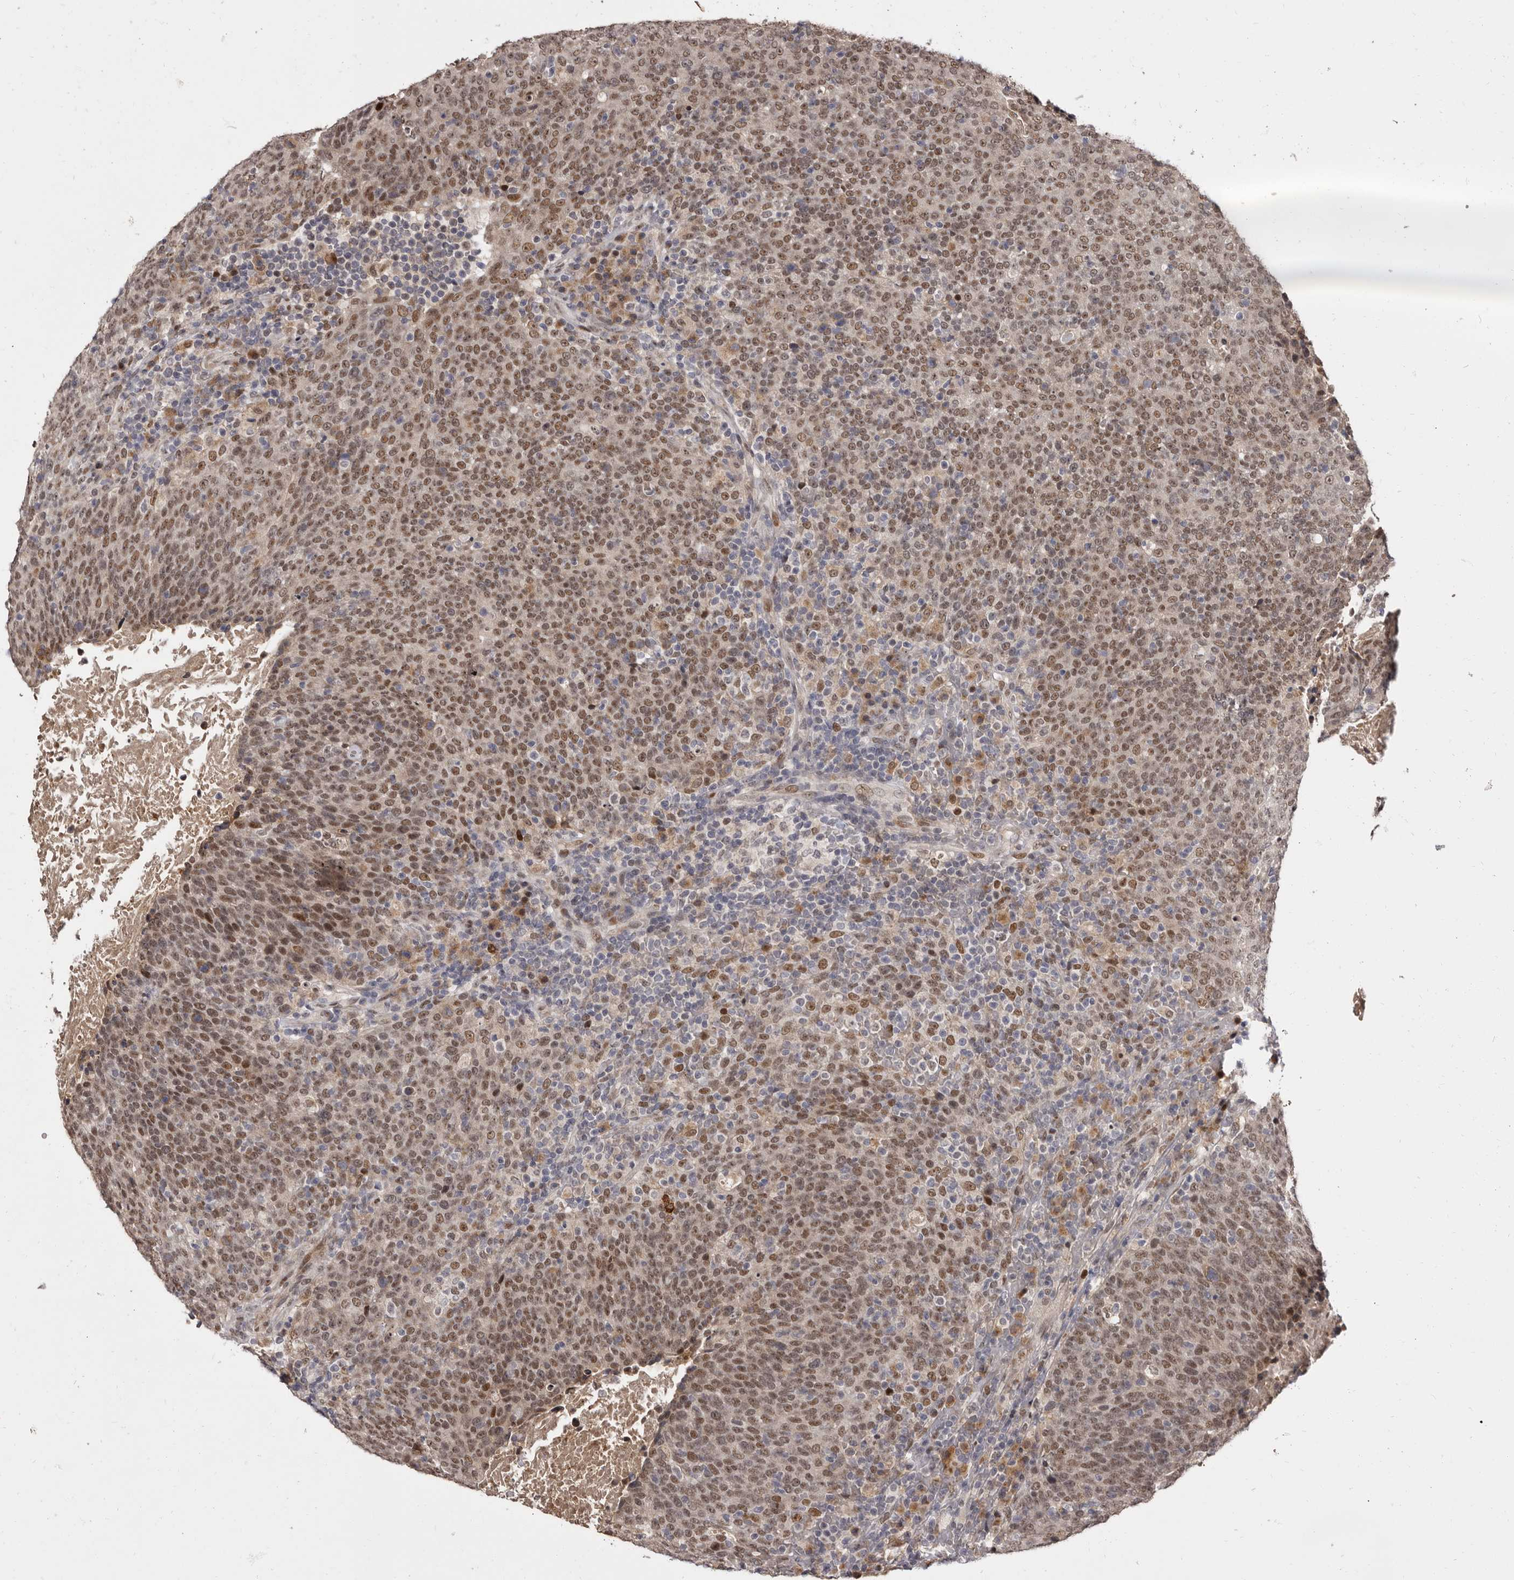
{"staining": {"intensity": "moderate", "quantity": ">75%", "location": "nuclear"}, "tissue": "head and neck cancer", "cell_type": "Tumor cells", "image_type": "cancer", "snomed": [{"axis": "morphology", "description": "Squamous cell carcinoma, NOS"}, {"axis": "morphology", "description": "Squamous cell carcinoma, metastatic, NOS"}, {"axis": "topography", "description": "Lymph node"}, {"axis": "topography", "description": "Head-Neck"}], "caption": "A medium amount of moderate nuclear expression is identified in about >75% of tumor cells in head and neck cancer tissue.", "gene": "ZNF326", "patient": {"sex": "male", "age": 62}}